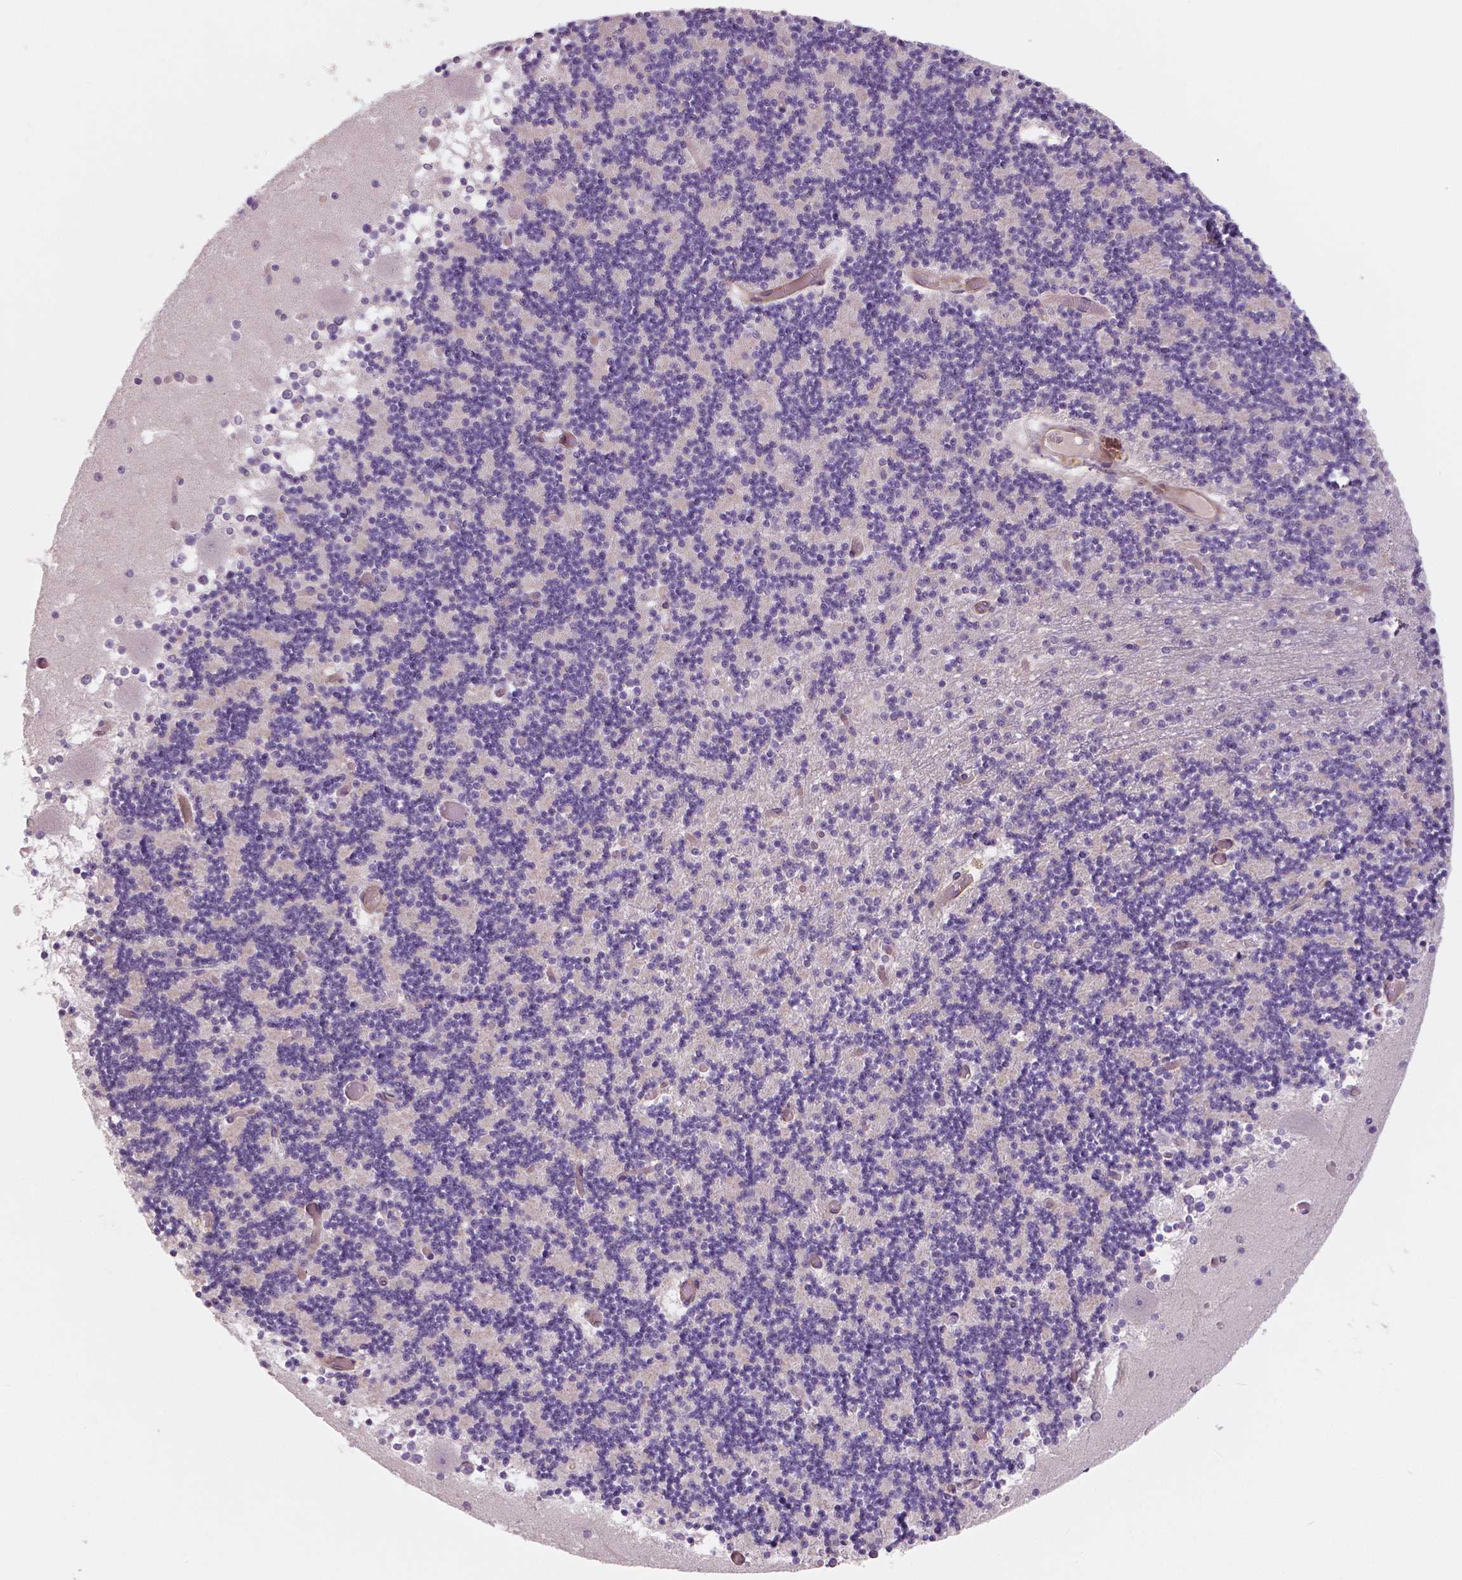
{"staining": {"intensity": "negative", "quantity": "none", "location": "none"}, "tissue": "cerebellum", "cell_type": "Cells in granular layer", "image_type": "normal", "snomed": [{"axis": "morphology", "description": "Normal tissue, NOS"}, {"axis": "topography", "description": "Cerebellum"}], "caption": "Immunohistochemical staining of benign cerebellum exhibits no significant positivity in cells in granular layer. (Brightfield microscopy of DAB (3,3'-diaminobenzidine) immunohistochemistry at high magnification).", "gene": "FLT1", "patient": {"sex": "female", "age": 28}}